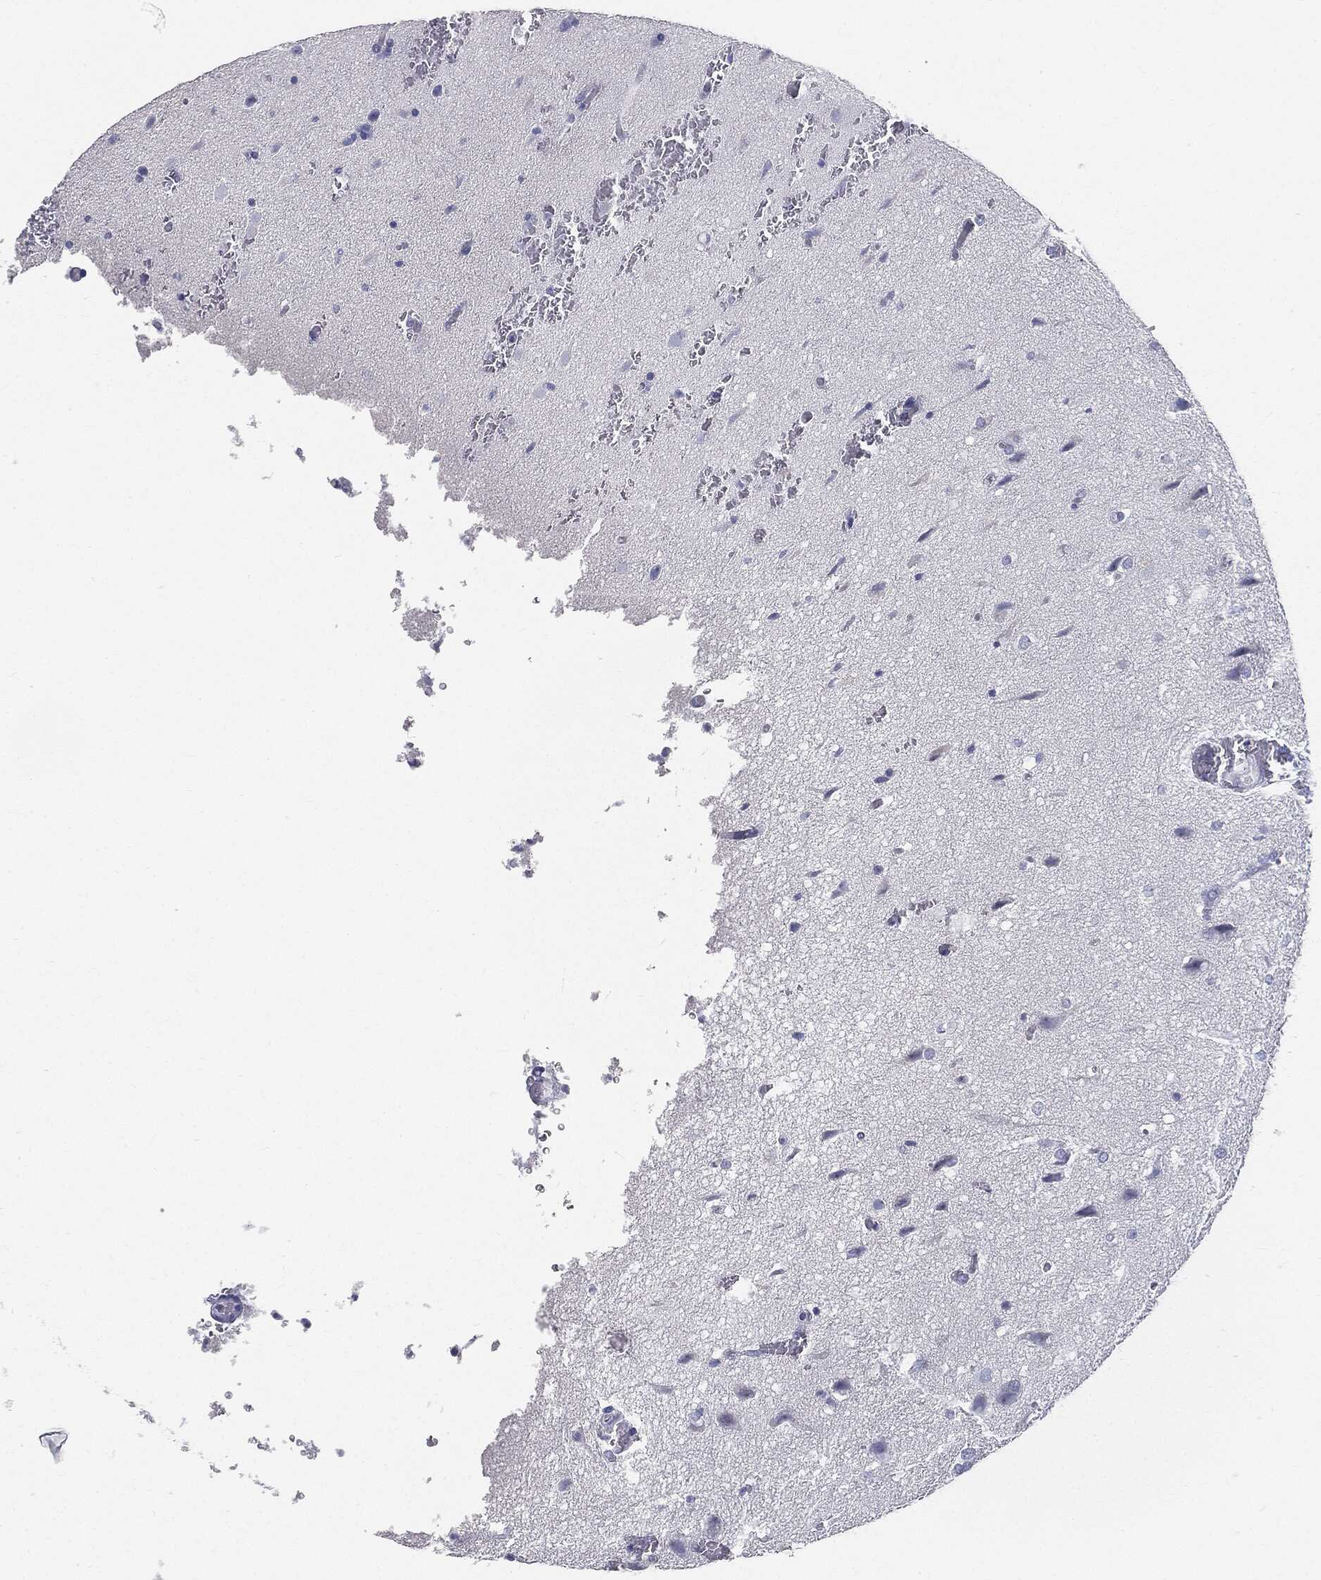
{"staining": {"intensity": "negative", "quantity": "none", "location": "none"}, "tissue": "glioma", "cell_type": "Tumor cells", "image_type": "cancer", "snomed": [{"axis": "morphology", "description": "Glioma, malignant, Low grade"}, {"axis": "topography", "description": "Brain"}], "caption": "IHC of low-grade glioma (malignant) exhibits no staining in tumor cells.", "gene": "CUZD1", "patient": {"sex": "female", "age": 32}}